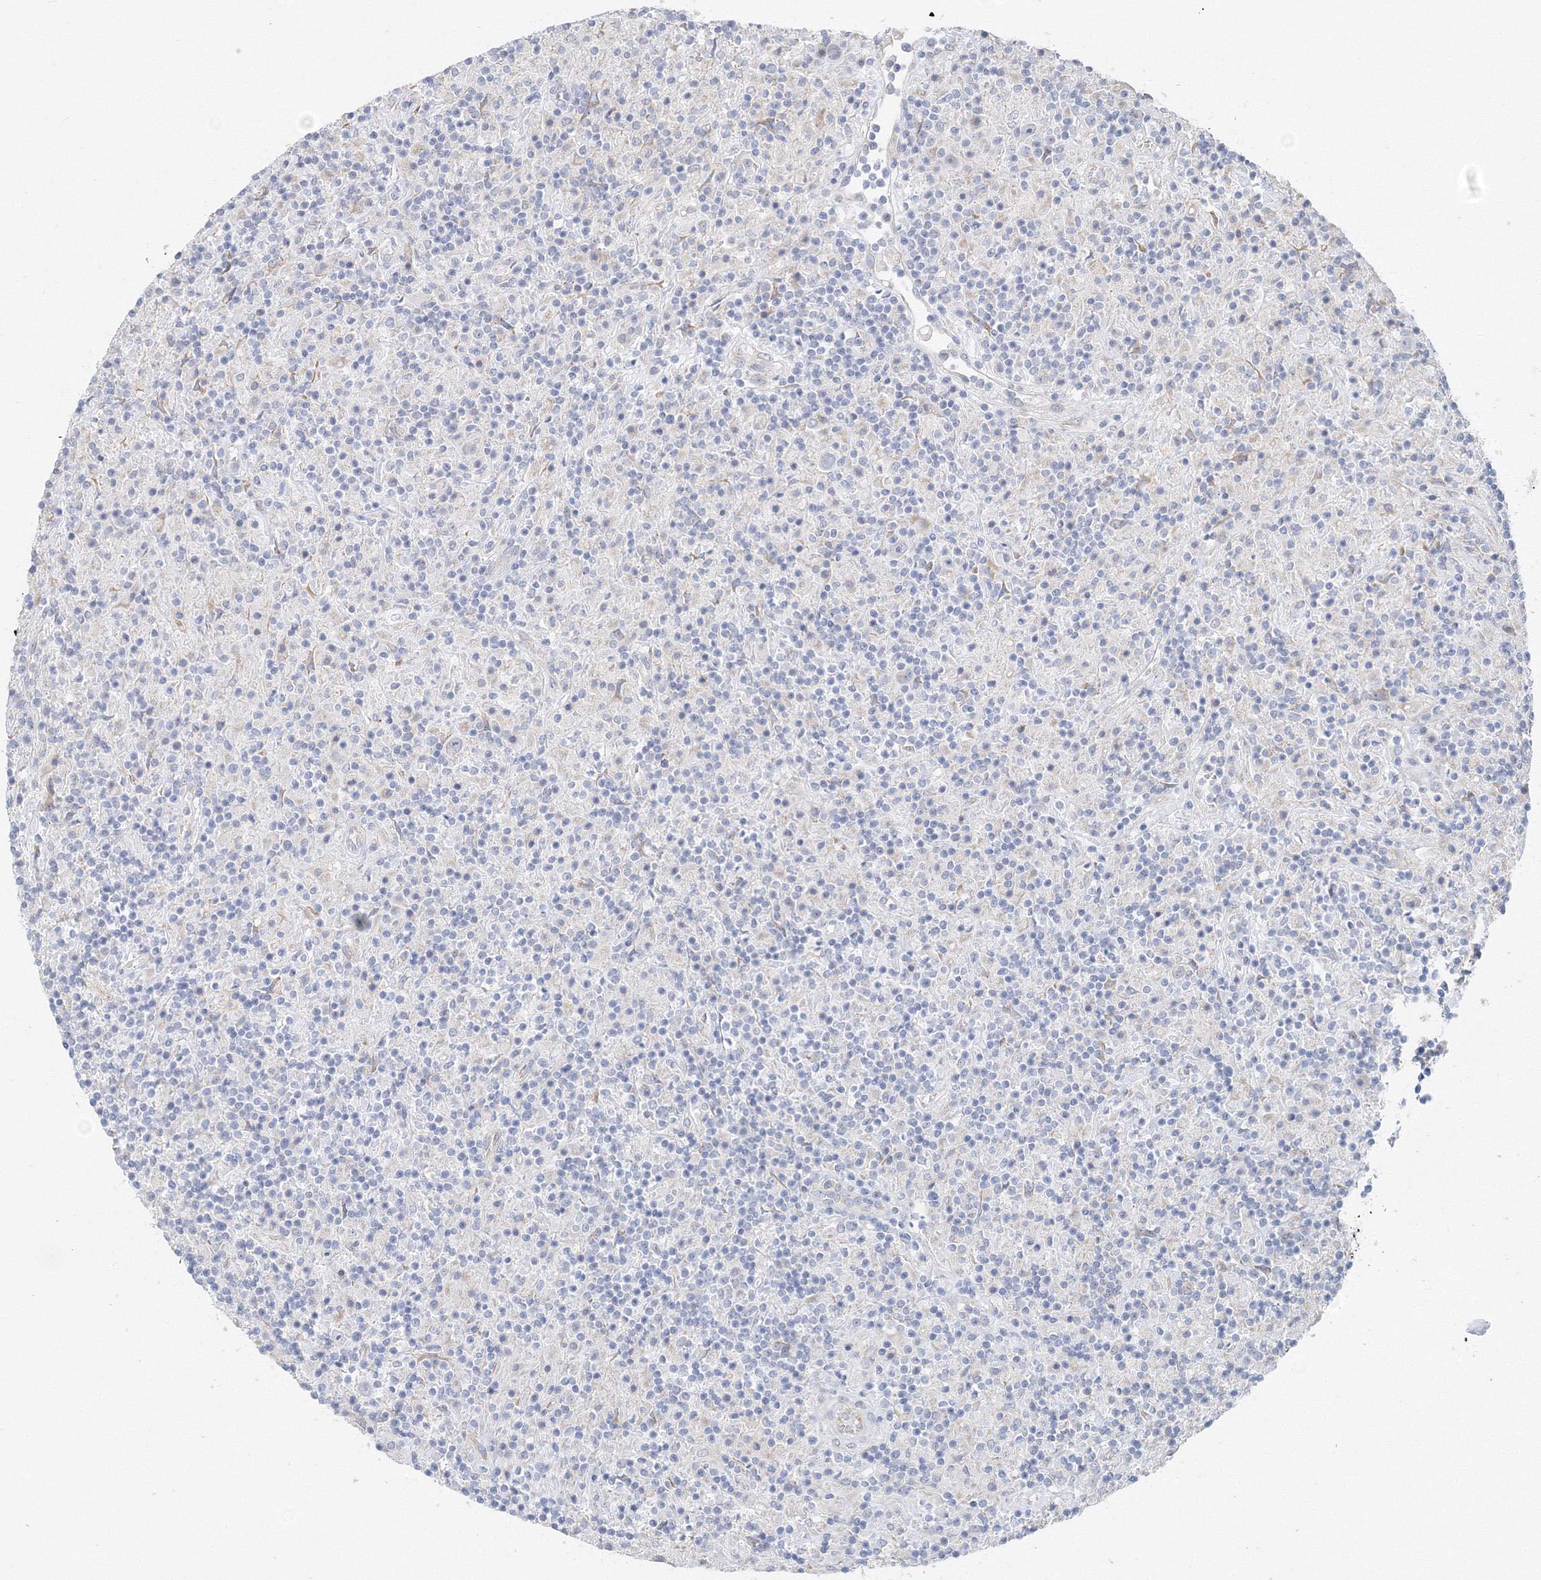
{"staining": {"intensity": "negative", "quantity": "none", "location": "none"}, "tissue": "lymphoma", "cell_type": "Tumor cells", "image_type": "cancer", "snomed": [{"axis": "morphology", "description": "Hodgkin's disease, NOS"}, {"axis": "topography", "description": "Lymph node"}], "caption": "A high-resolution image shows immunohistochemistry staining of Hodgkin's disease, which demonstrates no significant expression in tumor cells.", "gene": "DHRS12", "patient": {"sex": "male", "age": 70}}